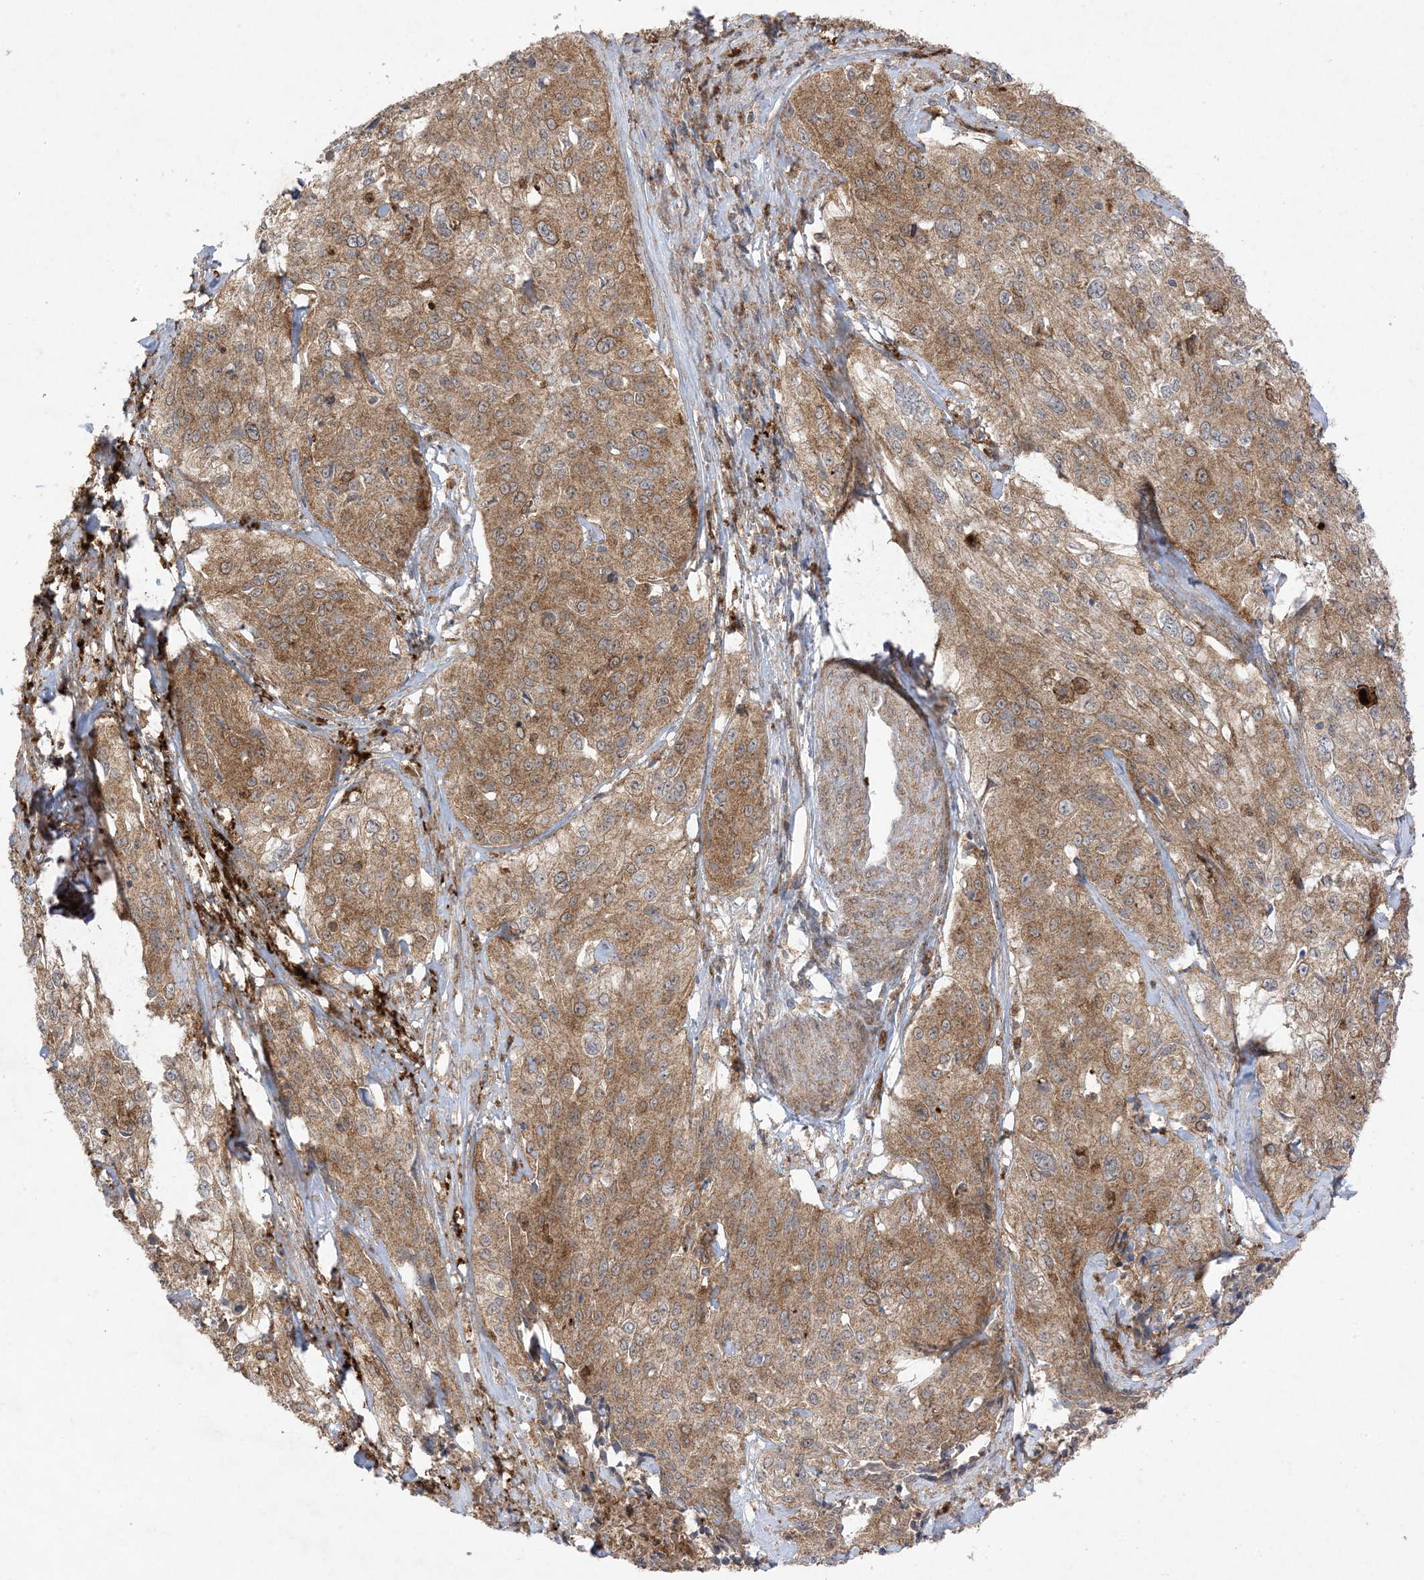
{"staining": {"intensity": "moderate", "quantity": ">75%", "location": "cytoplasmic/membranous"}, "tissue": "cervical cancer", "cell_type": "Tumor cells", "image_type": "cancer", "snomed": [{"axis": "morphology", "description": "Squamous cell carcinoma, NOS"}, {"axis": "topography", "description": "Cervix"}], "caption": "This is an image of immunohistochemistry (IHC) staining of cervical squamous cell carcinoma, which shows moderate staining in the cytoplasmic/membranous of tumor cells.", "gene": "UBE2C", "patient": {"sex": "female", "age": 31}}